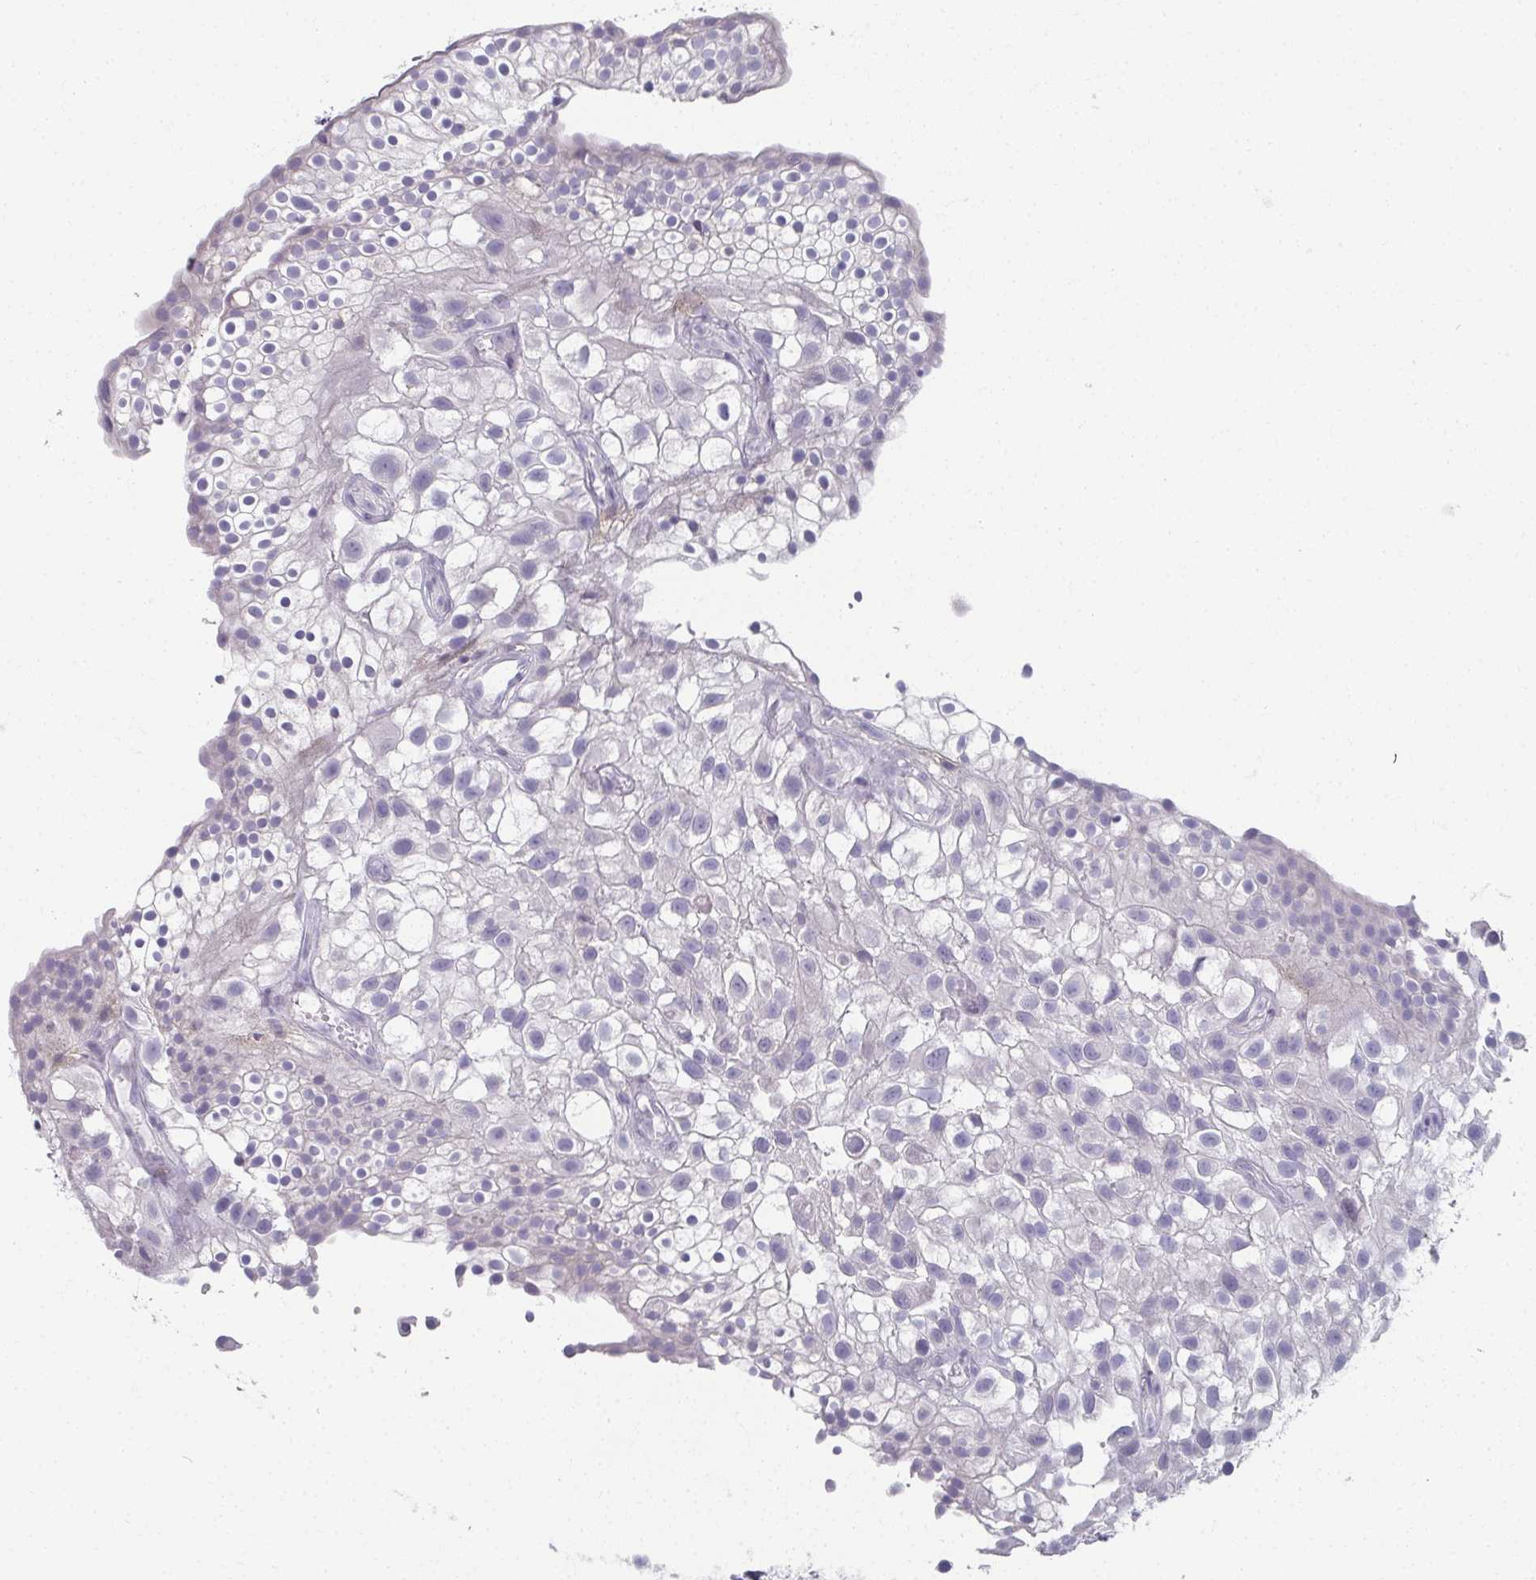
{"staining": {"intensity": "negative", "quantity": "none", "location": "none"}, "tissue": "urothelial cancer", "cell_type": "Tumor cells", "image_type": "cancer", "snomed": [{"axis": "morphology", "description": "Urothelial carcinoma, High grade"}, {"axis": "topography", "description": "Urinary bladder"}], "caption": "This is a histopathology image of immunohistochemistry staining of urothelial cancer, which shows no positivity in tumor cells.", "gene": "CAMKV", "patient": {"sex": "male", "age": 56}}